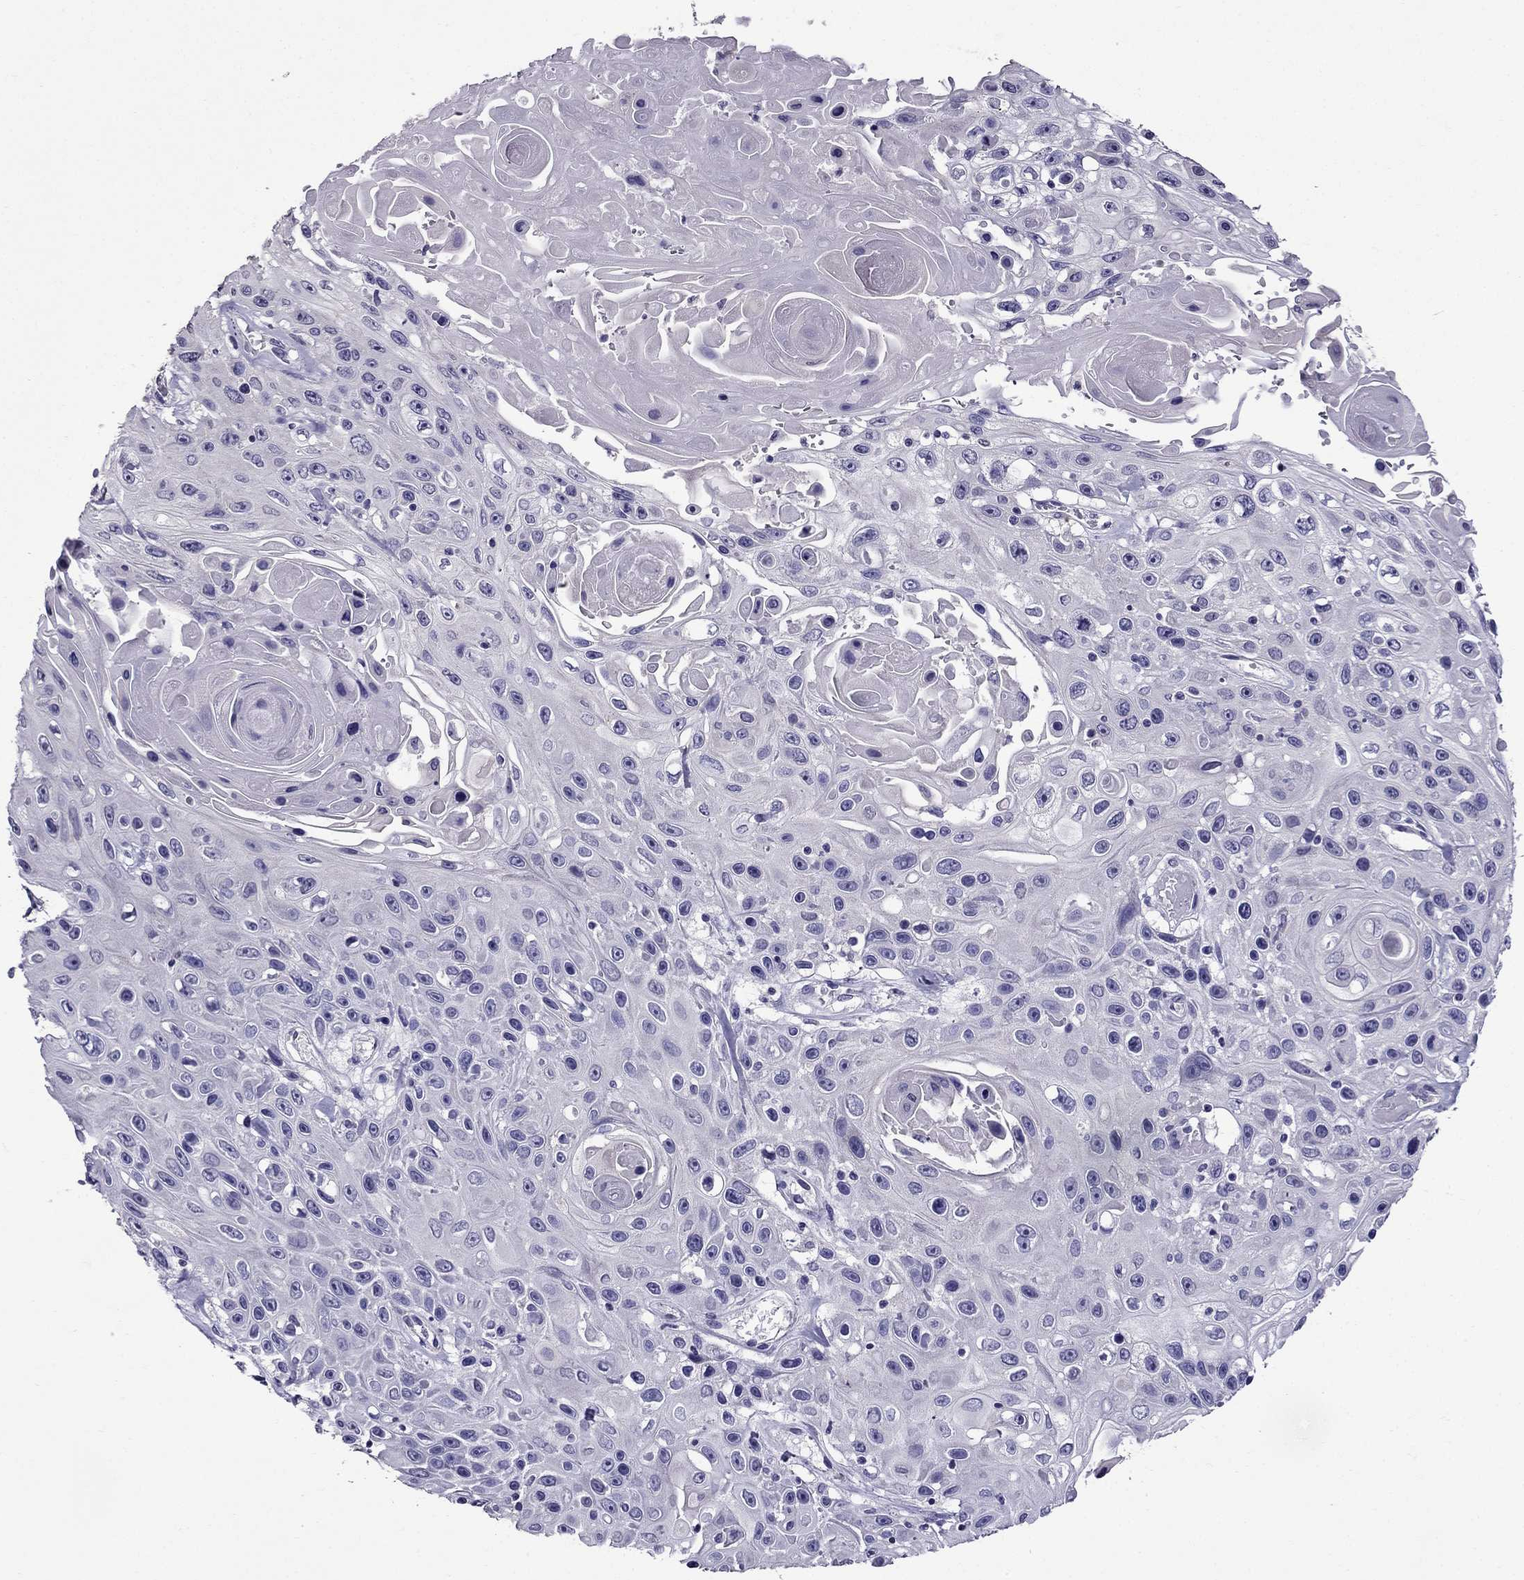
{"staining": {"intensity": "negative", "quantity": "none", "location": "none"}, "tissue": "skin cancer", "cell_type": "Tumor cells", "image_type": "cancer", "snomed": [{"axis": "morphology", "description": "Squamous cell carcinoma, NOS"}, {"axis": "topography", "description": "Skin"}], "caption": "The histopathology image exhibits no staining of tumor cells in skin squamous cell carcinoma.", "gene": "OXCT2", "patient": {"sex": "male", "age": 82}}